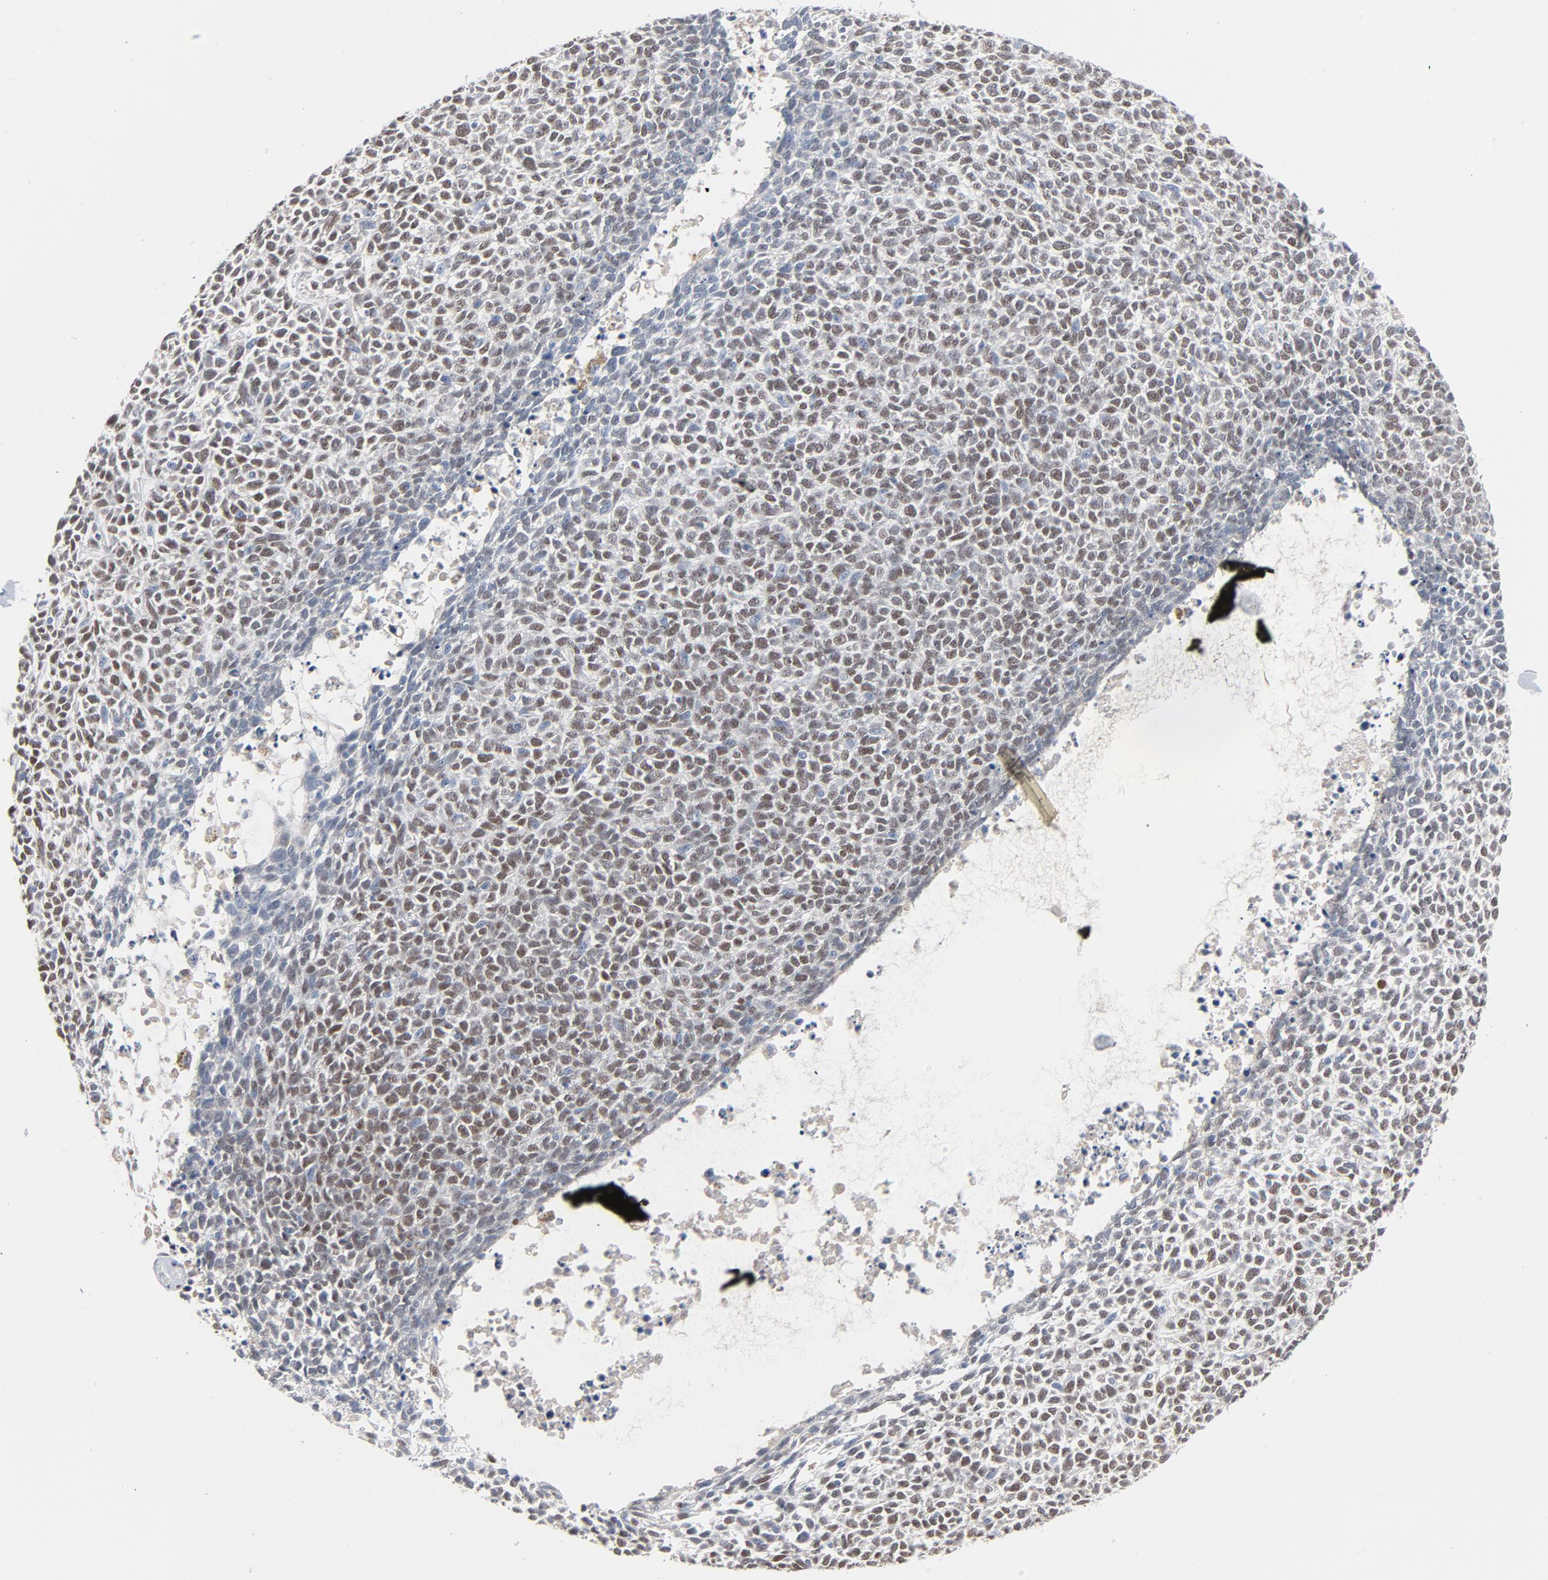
{"staining": {"intensity": "weak", "quantity": ">75%", "location": "nuclear"}, "tissue": "skin cancer", "cell_type": "Tumor cells", "image_type": "cancer", "snomed": [{"axis": "morphology", "description": "Basal cell carcinoma"}, {"axis": "topography", "description": "Skin"}], "caption": "Immunohistochemistry (IHC) of human skin cancer exhibits low levels of weak nuclear positivity in about >75% of tumor cells.", "gene": "FOXP1", "patient": {"sex": "female", "age": 84}}